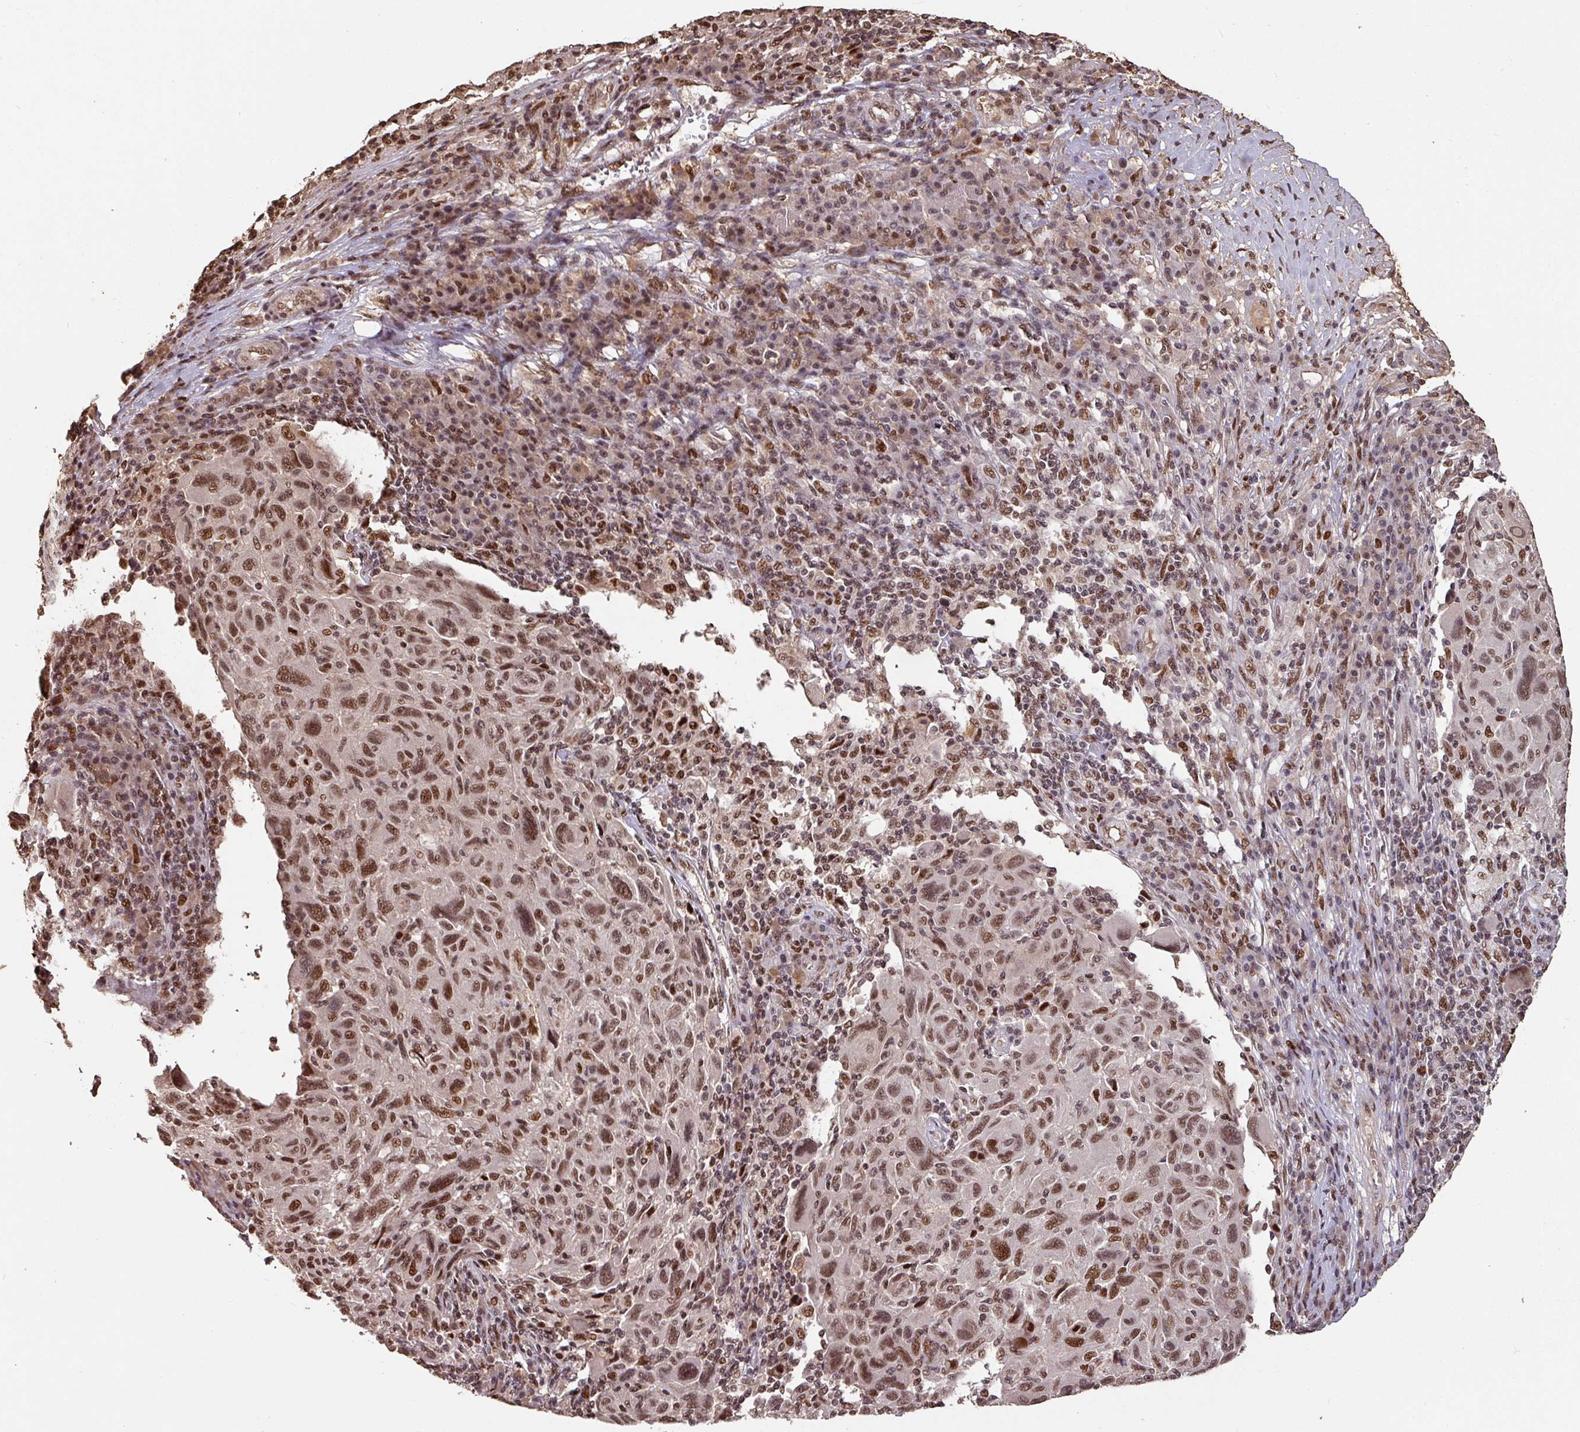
{"staining": {"intensity": "moderate", "quantity": ">75%", "location": "nuclear"}, "tissue": "melanoma", "cell_type": "Tumor cells", "image_type": "cancer", "snomed": [{"axis": "morphology", "description": "Malignant melanoma, NOS"}, {"axis": "topography", "description": "Skin"}], "caption": "Melanoma tissue demonstrates moderate nuclear positivity in approximately >75% of tumor cells The protein is stained brown, and the nuclei are stained in blue (DAB (3,3'-diaminobenzidine) IHC with brightfield microscopy, high magnification).", "gene": "POLD1", "patient": {"sex": "male", "age": 53}}